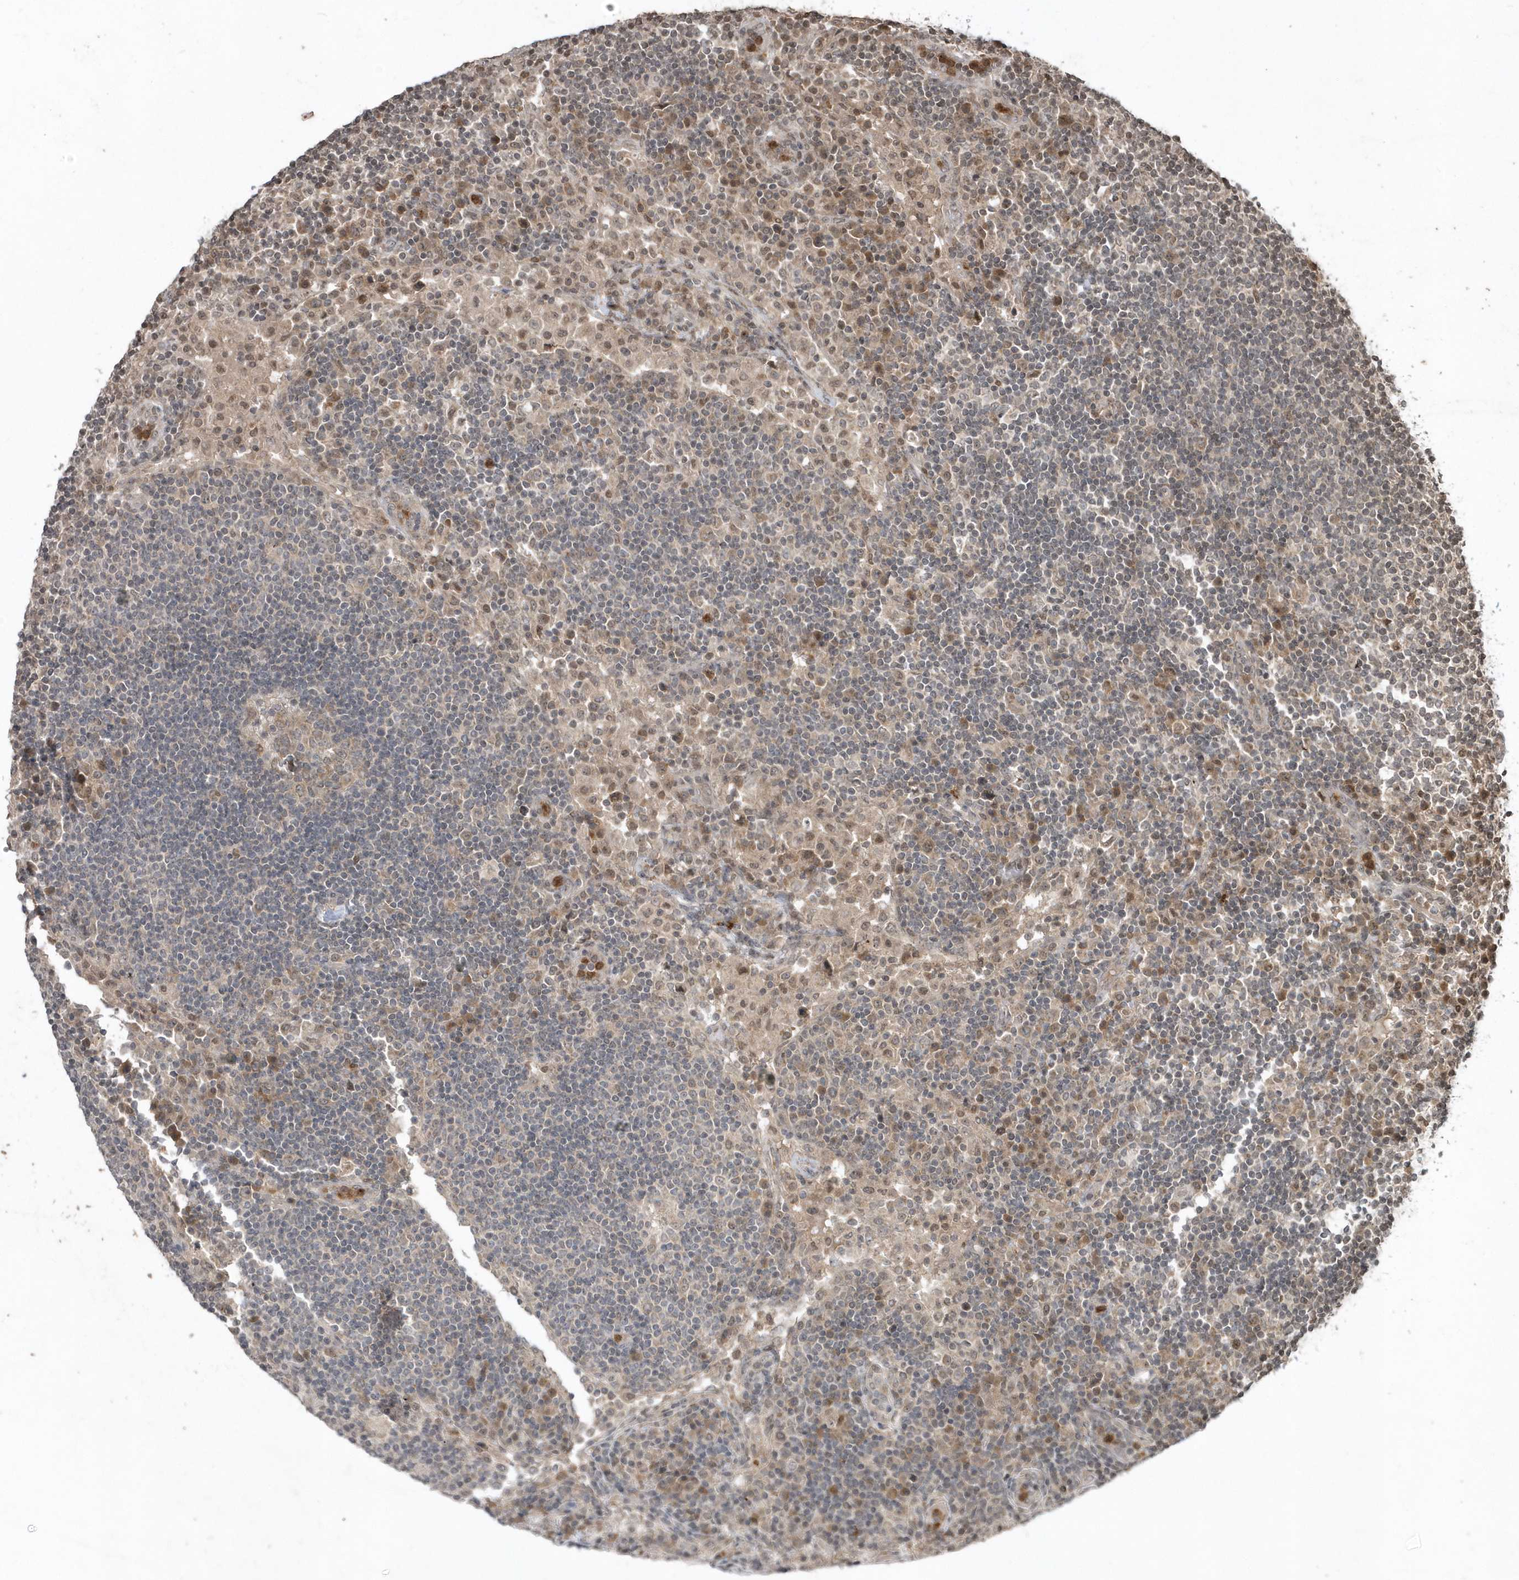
{"staining": {"intensity": "weak", "quantity": "25%-75%", "location": "cytoplasmic/membranous"}, "tissue": "lymph node", "cell_type": "Germinal center cells", "image_type": "normal", "snomed": [{"axis": "morphology", "description": "Normal tissue, NOS"}, {"axis": "topography", "description": "Lymph node"}], "caption": "Immunohistochemical staining of unremarkable human lymph node displays low levels of weak cytoplasmic/membranous expression in approximately 25%-75% of germinal center cells.", "gene": "EIF2B1", "patient": {"sex": "female", "age": 53}}